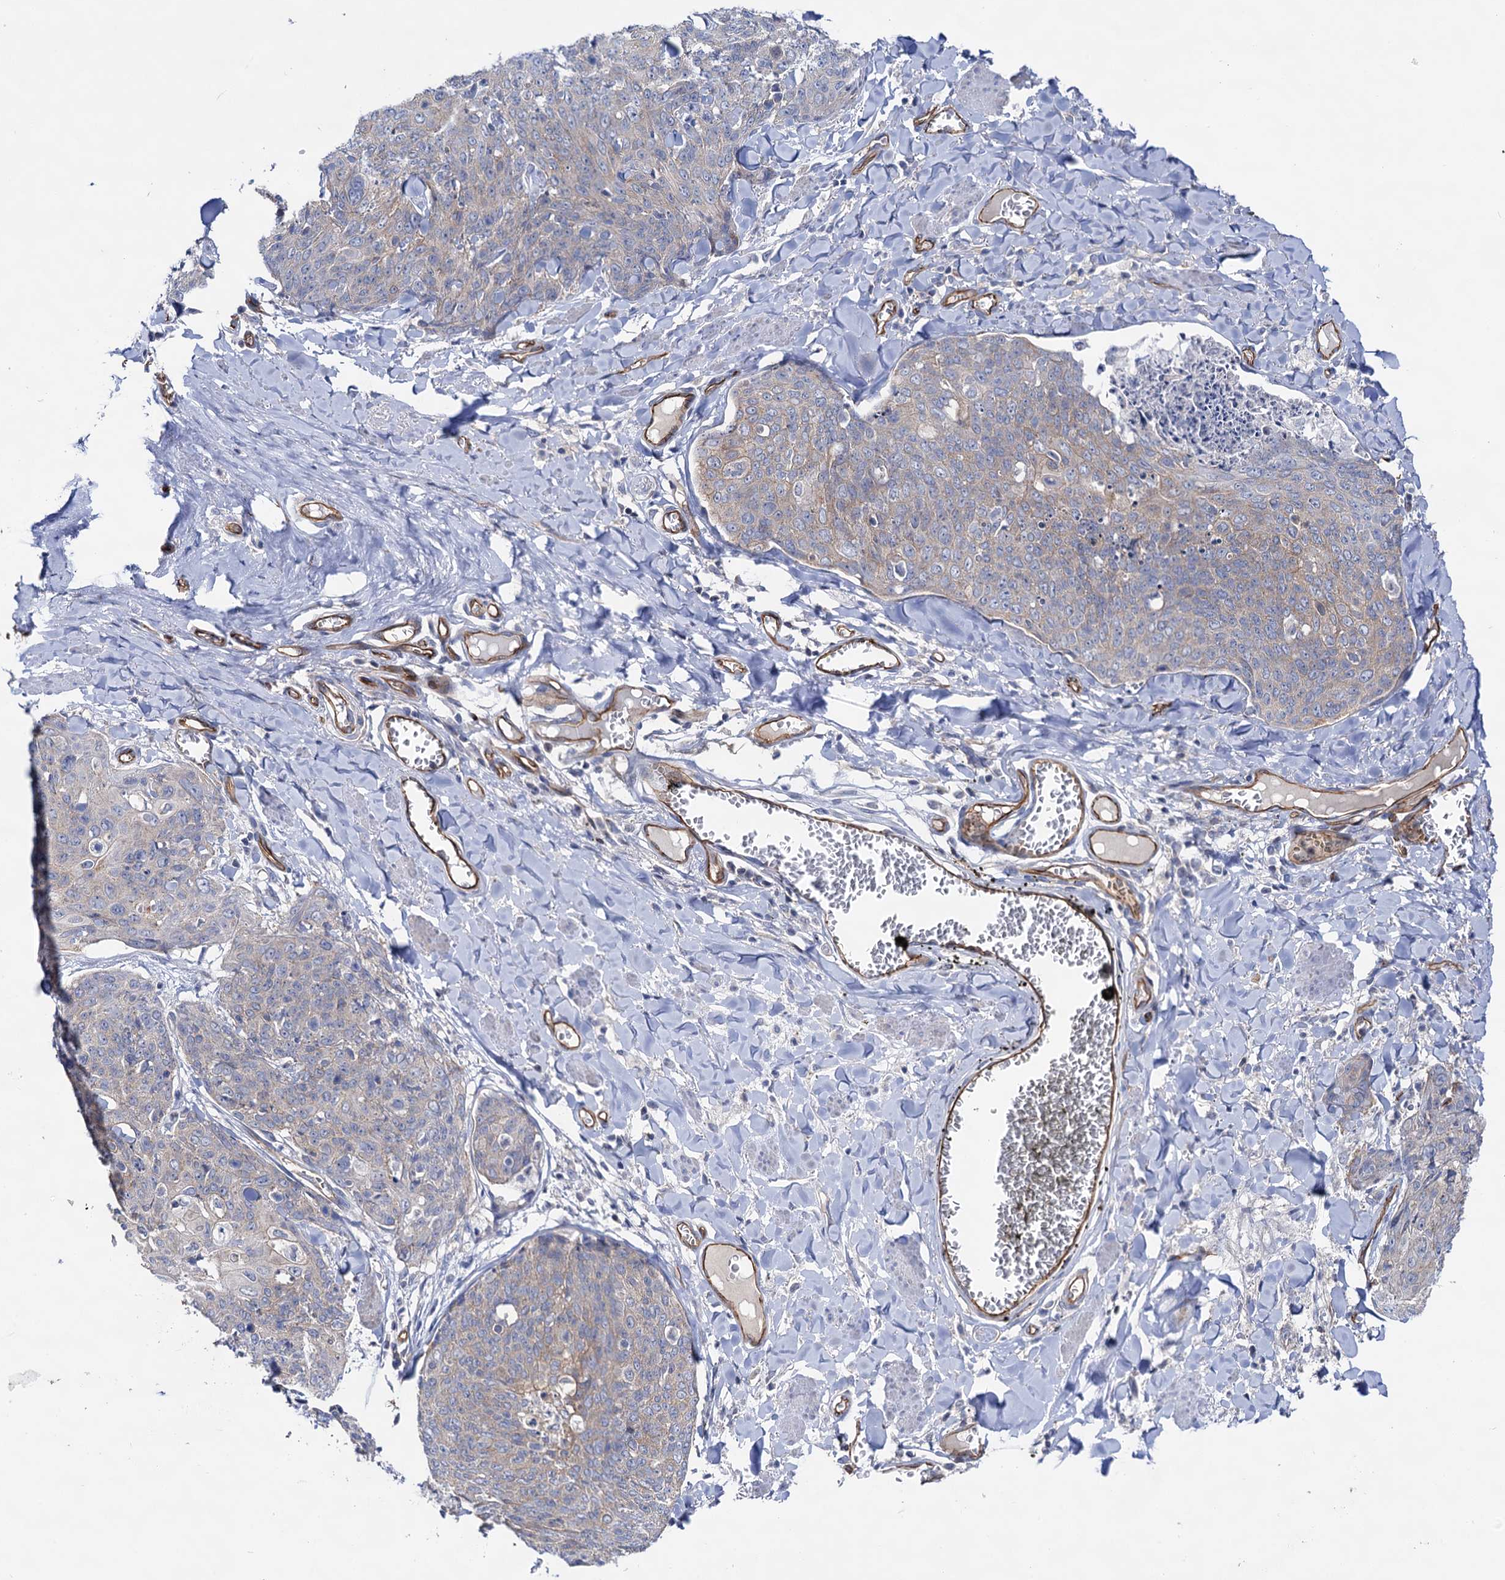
{"staining": {"intensity": "weak", "quantity": "<25%", "location": "cytoplasmic/membranous"}, "tissue": "skin cancer", "cell_type": "Tumor cells", "image_type": "cancer", "snomed": [{"axis": "morphology", "description": "Squamous cell carcinoma, NOS"}, {"axis": "topography", "description": "Skin"}, {"axis": "topography", "description": "Vulva"}], "caption": "There is no significant staining in tumor cells of squamous cell carcinoma (skin).", "gene": "ABLIM1", "patient": {"sex": "female", "age": 85}}